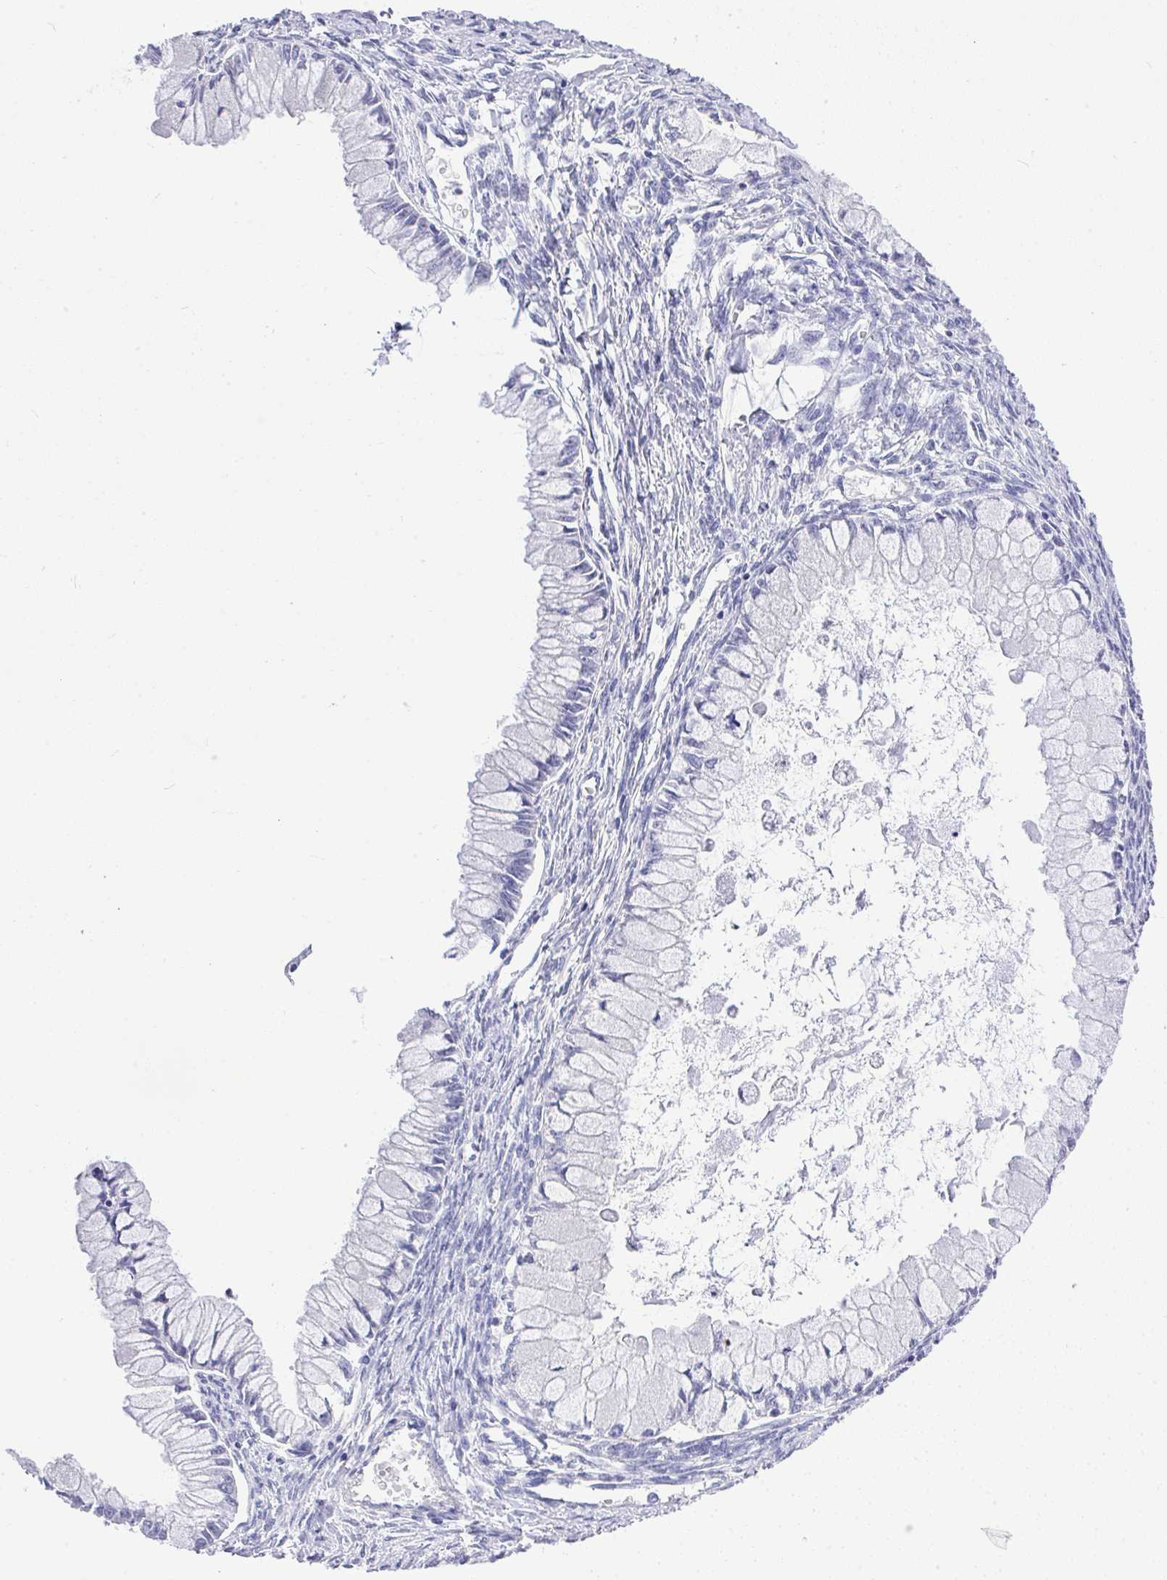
{"staining": {"intensity": "negative", "quantity": "none", "location": "none"}, "tissue": "ovarian cancer", "cell_type": "Tumor cells", "image_type": "cancer", "snomed": [{"axis": "morphology", "description": "Cystadenocarcinoma, mucinous, NOS"}, {"axis": "topography", "description": "Ovary"}], "caption": "A micrograph of ovarian mucinous cystadenocarcinoma stained for a protein displays no brown staining in tumor cells.", "gene": "MS4A12", "patient": {"sex": "female", "age": 34}}